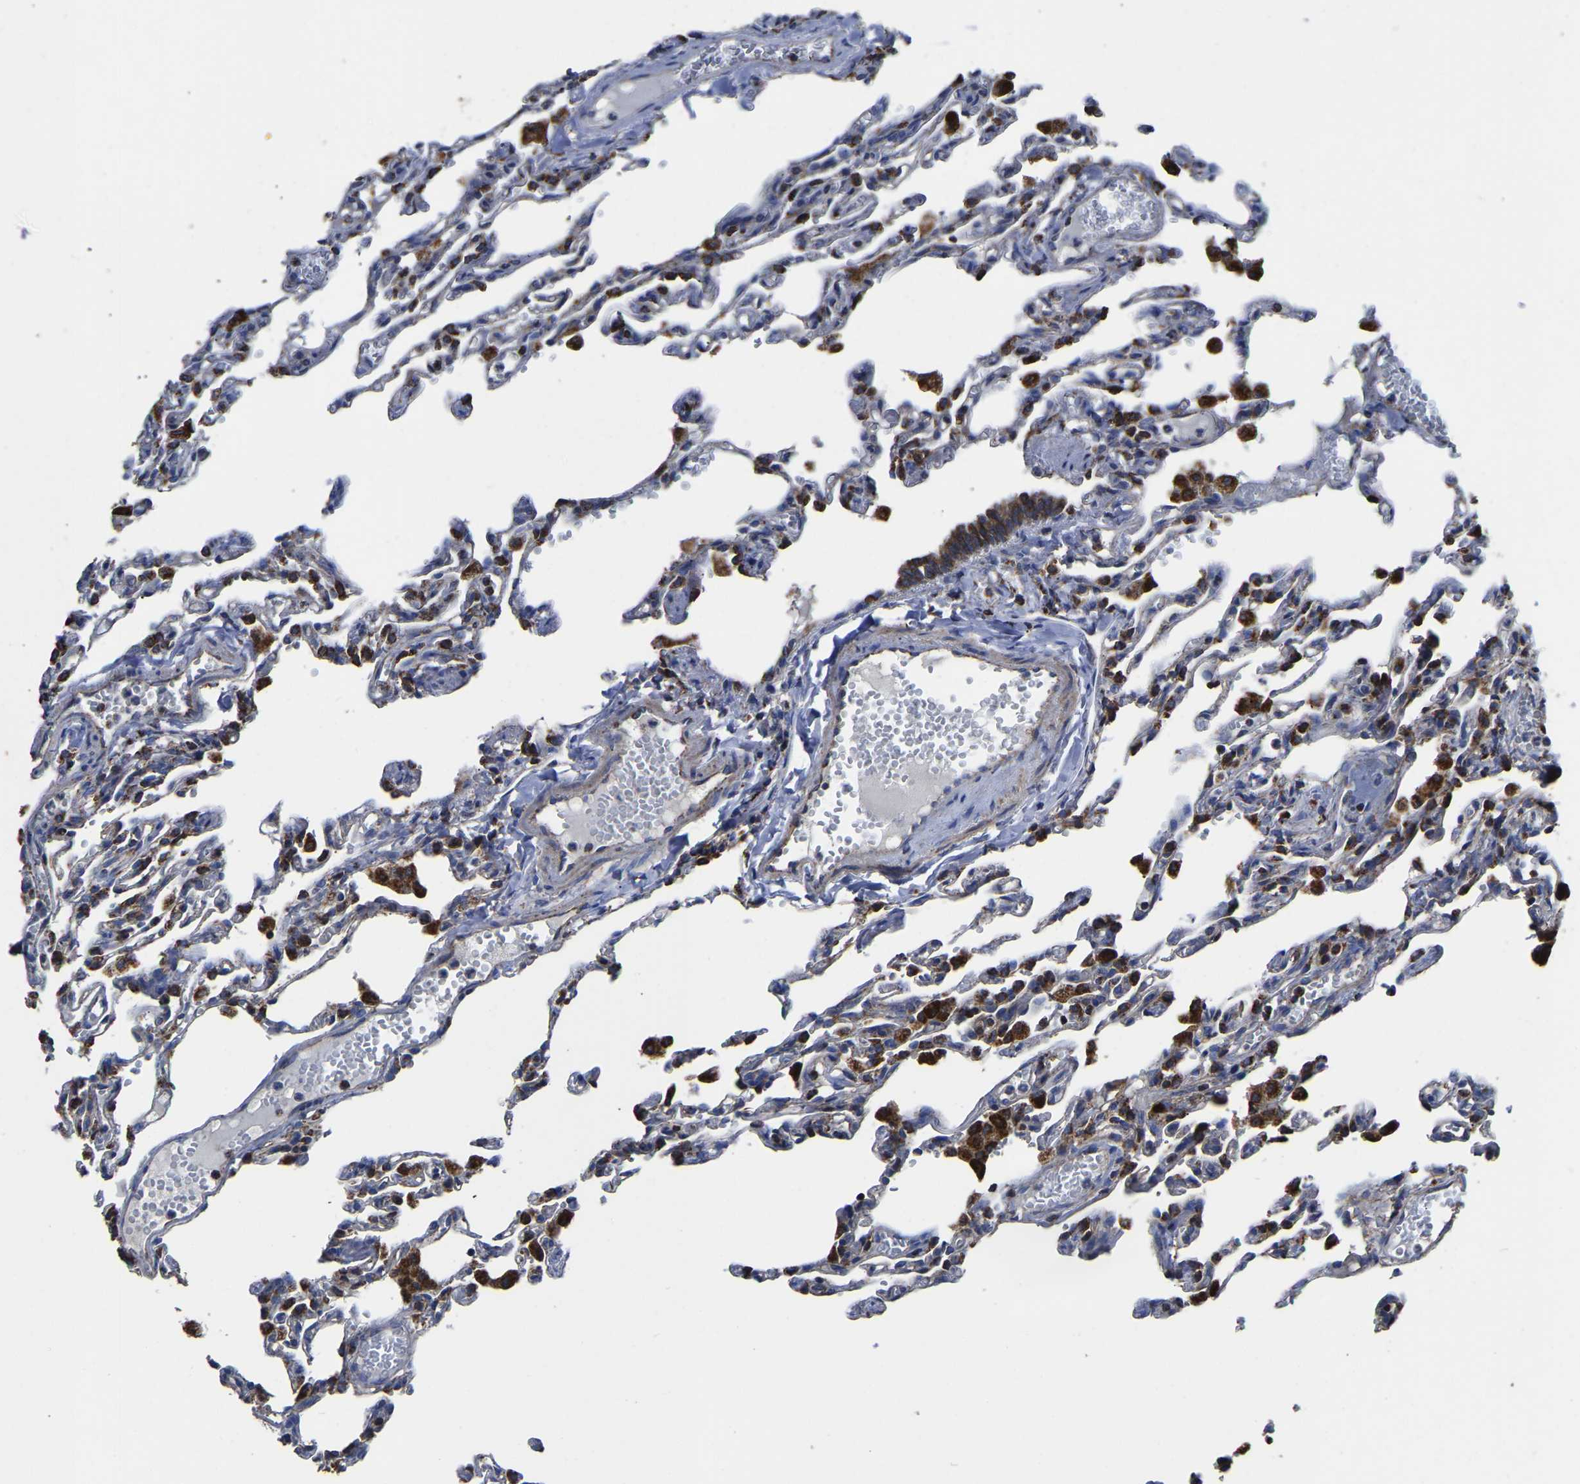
{"staining": {"intensity": "moderate", "quantity": "<25%", "location": "cytoplasmic/membranous"}, "tissue": "lung", "cell_type": "Alveolar cells", "image_type": "normal", "snomed": [{"axis": "morphology", "description": "Normal tissue, NOS"}, {"axis": "topography", "description": "Lung"}], "caption": "A micrograph of human lung stained for a protein shows moderate cytoplasmic/membranous brown staining in alveolar cells.", "gene": "ETFA", "patient": {"sex": "male", "age": 21}}